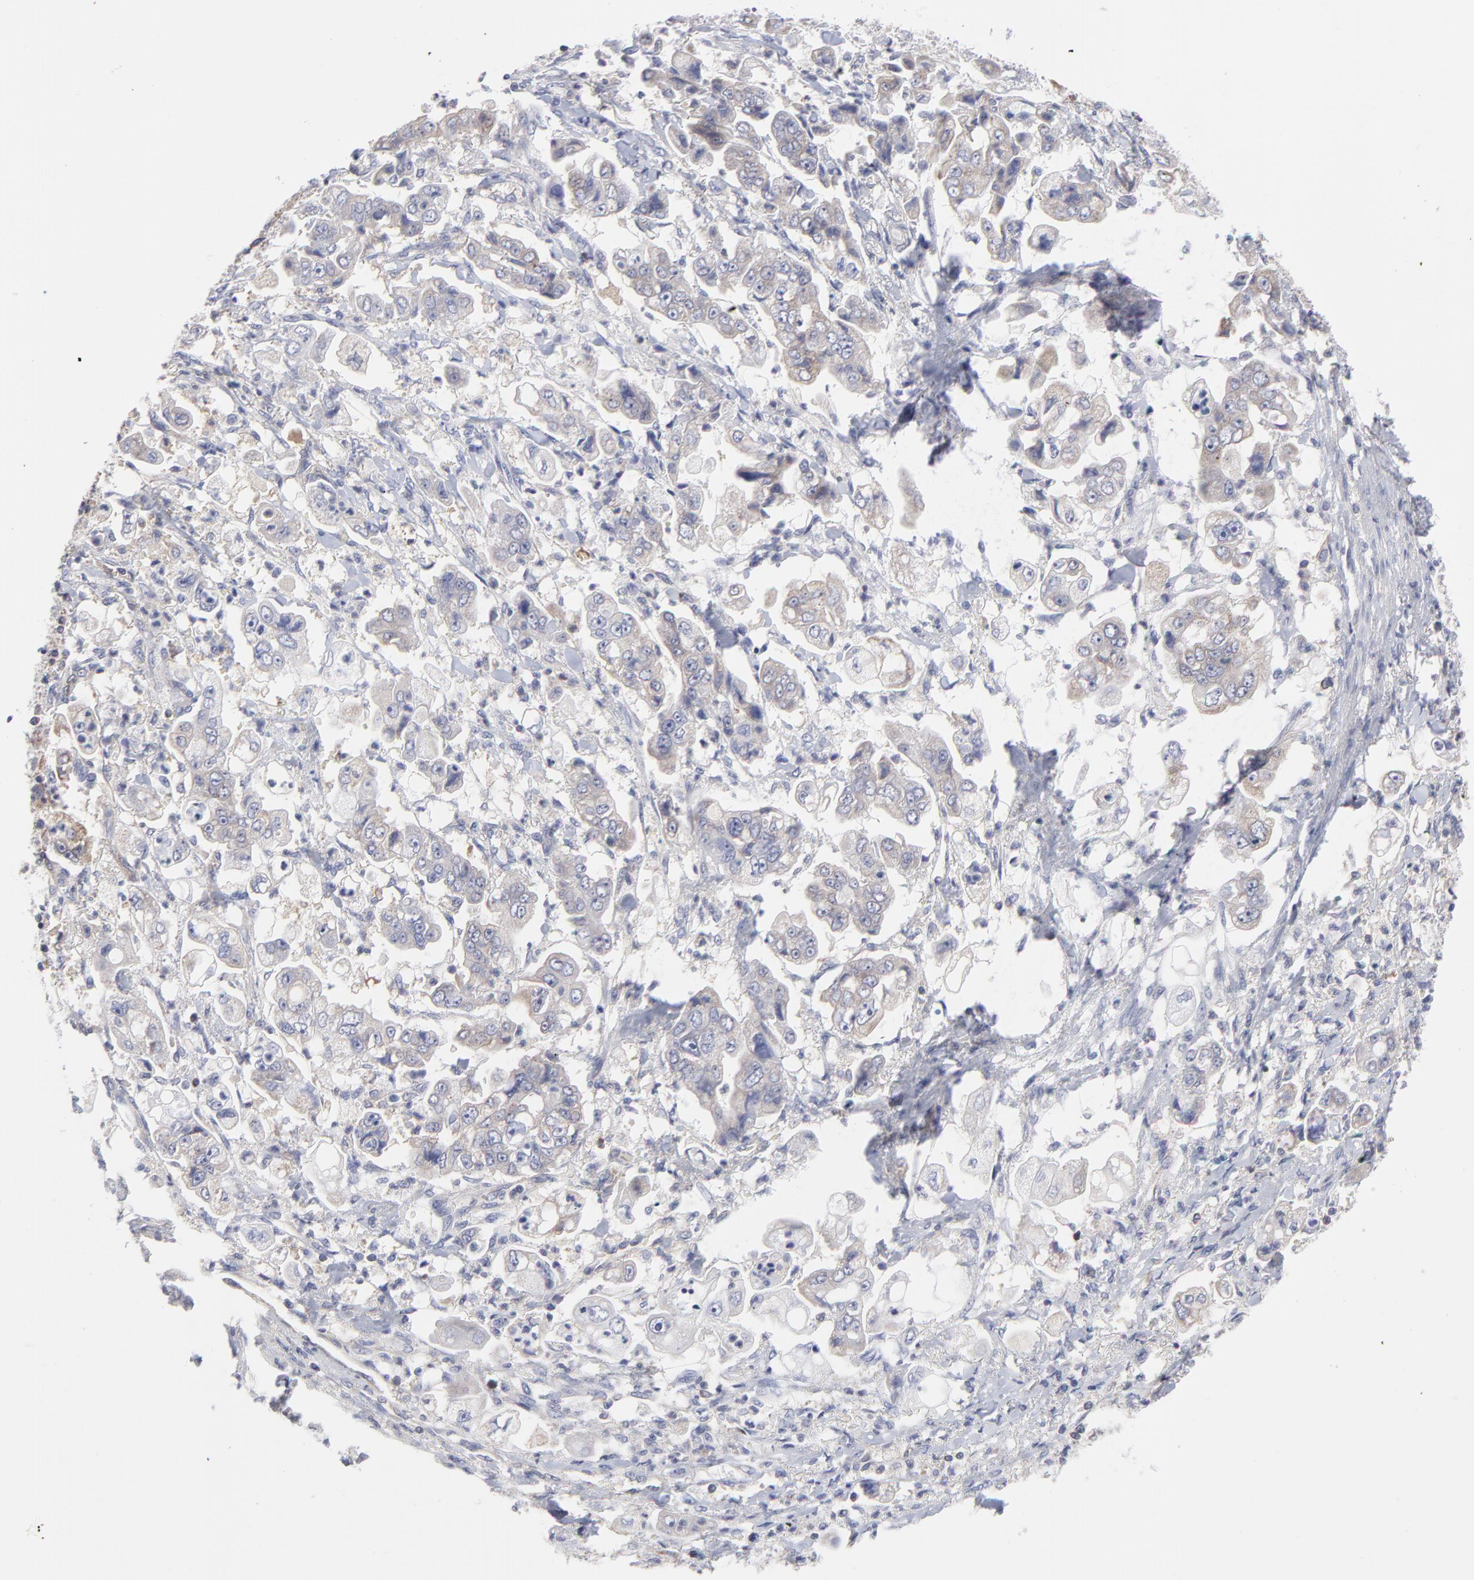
{"staining": {"intensity": "negative", "quantity": "none", "location": "none"}, "tissue": "stomach cancer", "cell_type": "Tumor cells", "image_type": "cancer", "snomed": [{"axis": "morphology", "description": "Adenocarcinoma, NOS"}, {"axis": "topography", "description": "Stomach"}], "caption": "DAB (3,3'-diaminobenzidine) immunohistochemical staining of human adenocarcinoma (stomach) reveals no significant staining in tumor cells. (IHC, brightfield microscopy, high magnification).", "gene": "NFKBIA", "patient": {"sex": "male", "age": 62}}